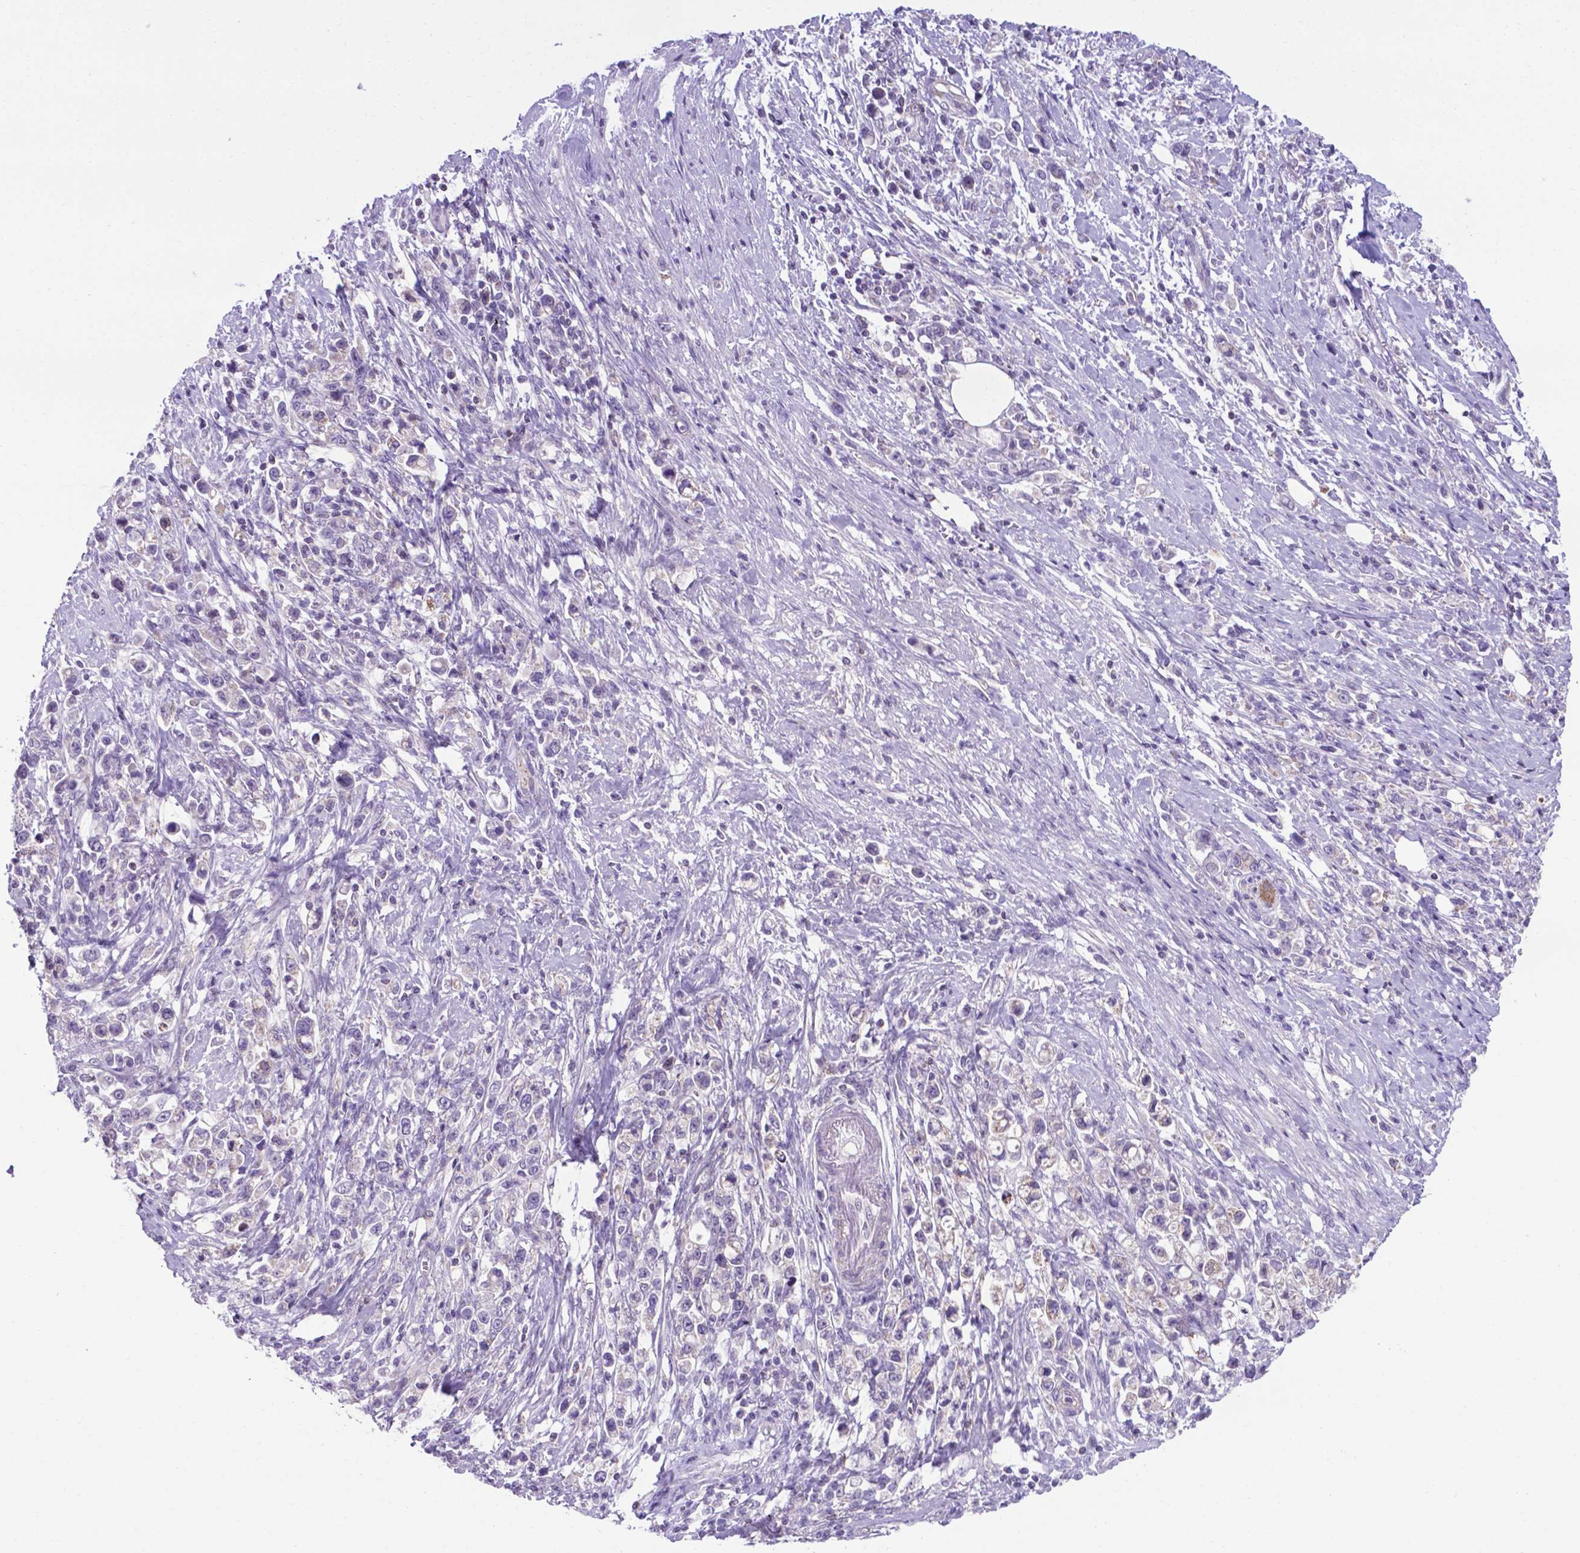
{"staining": {"intensity": "negative", "quantity": "none", "location": "none"}, "tissue": "stomach cancer", "cell_type": "Tumor cells", "image_type": "cancer", "snomed": [{"axis": "morphology", "description": "Adenocarcinoma, NOS"}, {"axis": "topography", "description": "Stomach"}], "caption": "Immunohistochemical staining of stomach cancer reveals no significant staining in tumor cells. (DAB (3,3'-diaminobenzidine) IHC visualized using brightfield microscopy, high magnification).", "gene": "POU3F3", "patient": {"sex": "male", "age": 63}}